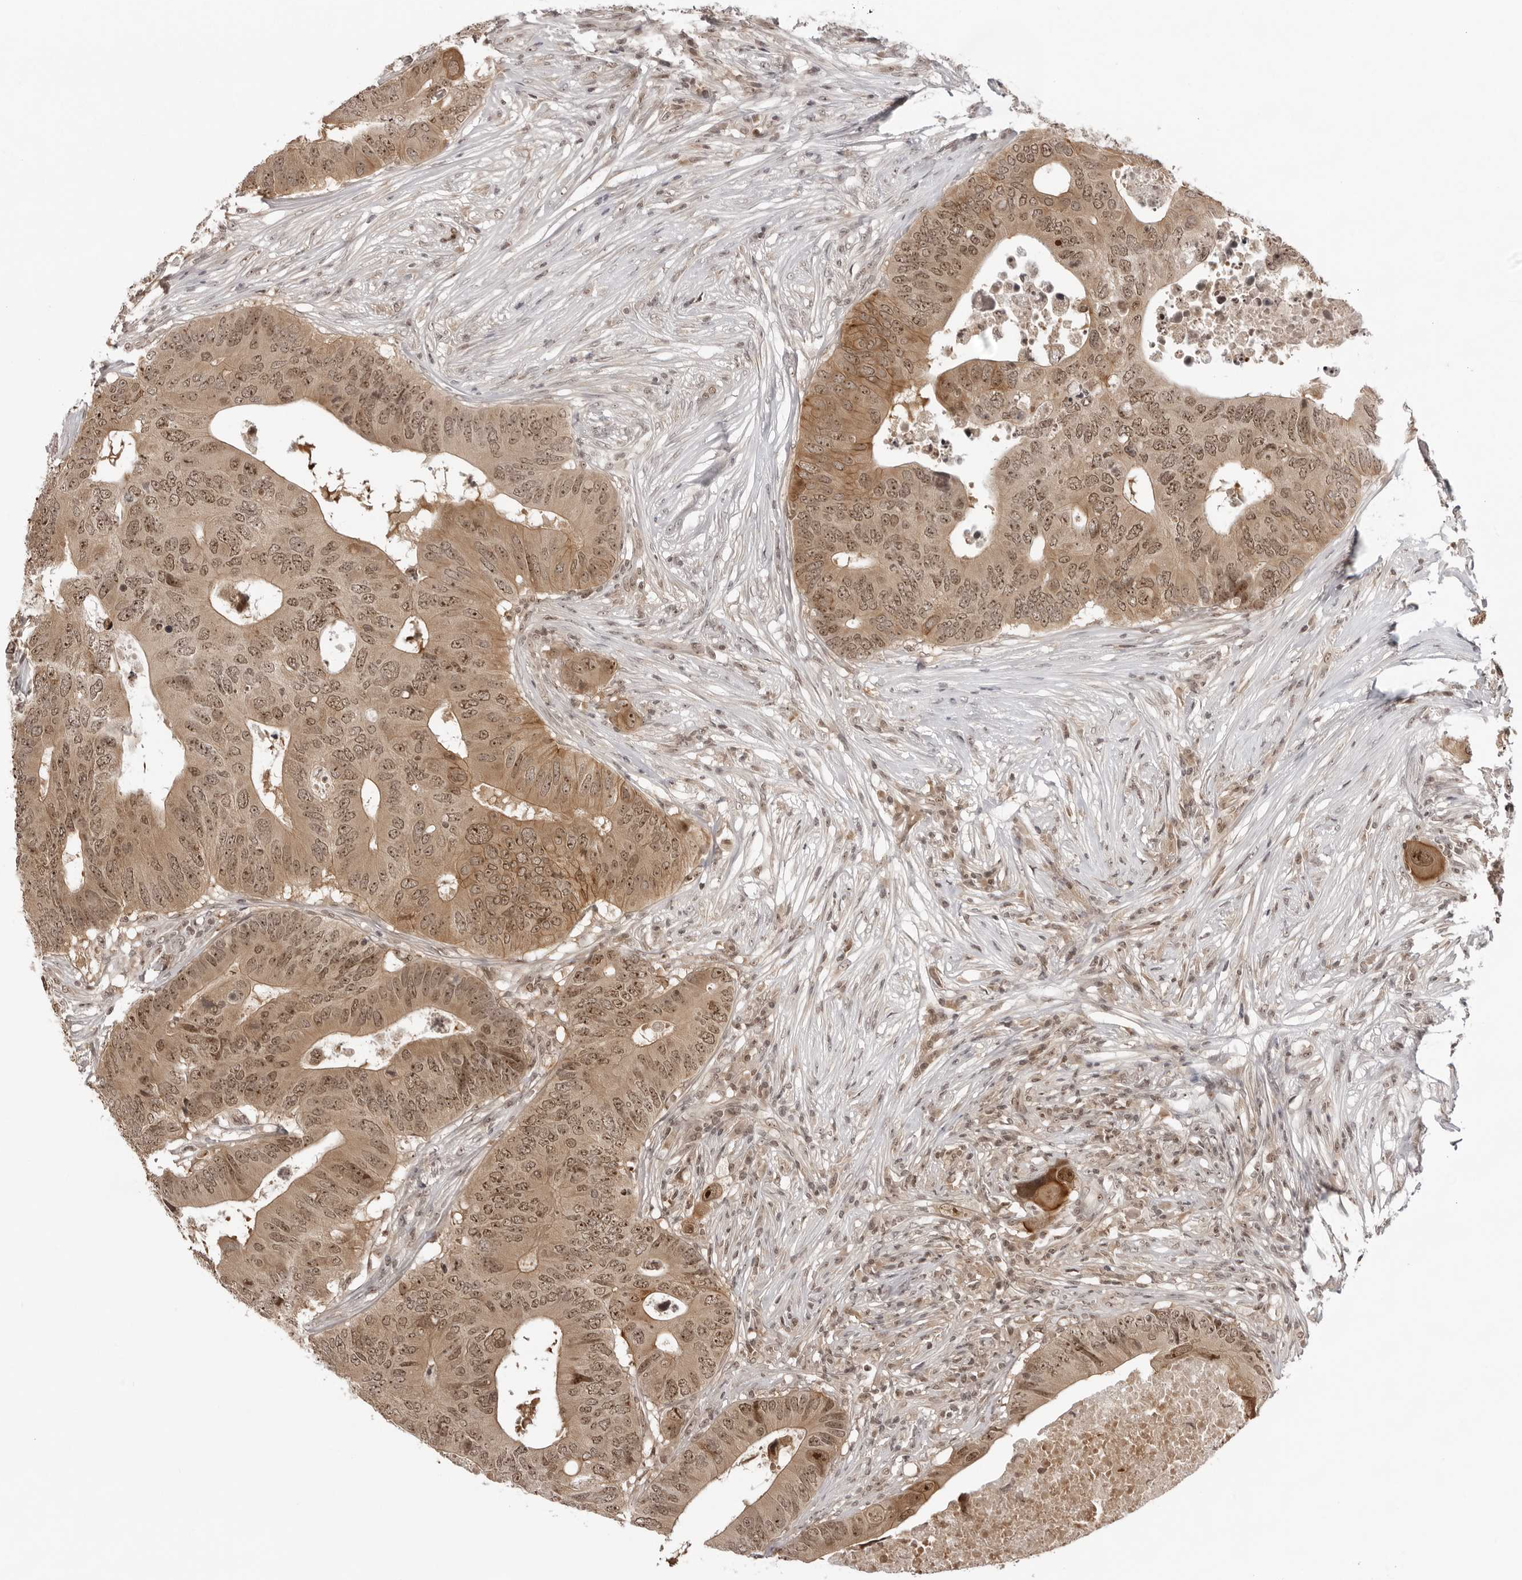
{"staining": {"intensity": "moderate", "quantity": ">75%", "location": "cytoplasmic/membranous,nuclear"}, "tissue": "colorectal cancer", "cell_type": "Tumor cells", "image_type": "cancer", "snomed": [{"axis": "morphology", "description": "Adenocarcinoma, NOS"}, {"axis": "topography", "description": "Colon"}], "caption": "Immunohistochemistry (IHC) image of human adenocarcinoma (colorectal) stained for a protein (brown), which reveals medium levels of moderate cytoplasmic/membranous and nuclear expression in approximately >75% of tumor cells.", "gene": "EXOSC10", "patient": {"sex": "male", "age": 71}}